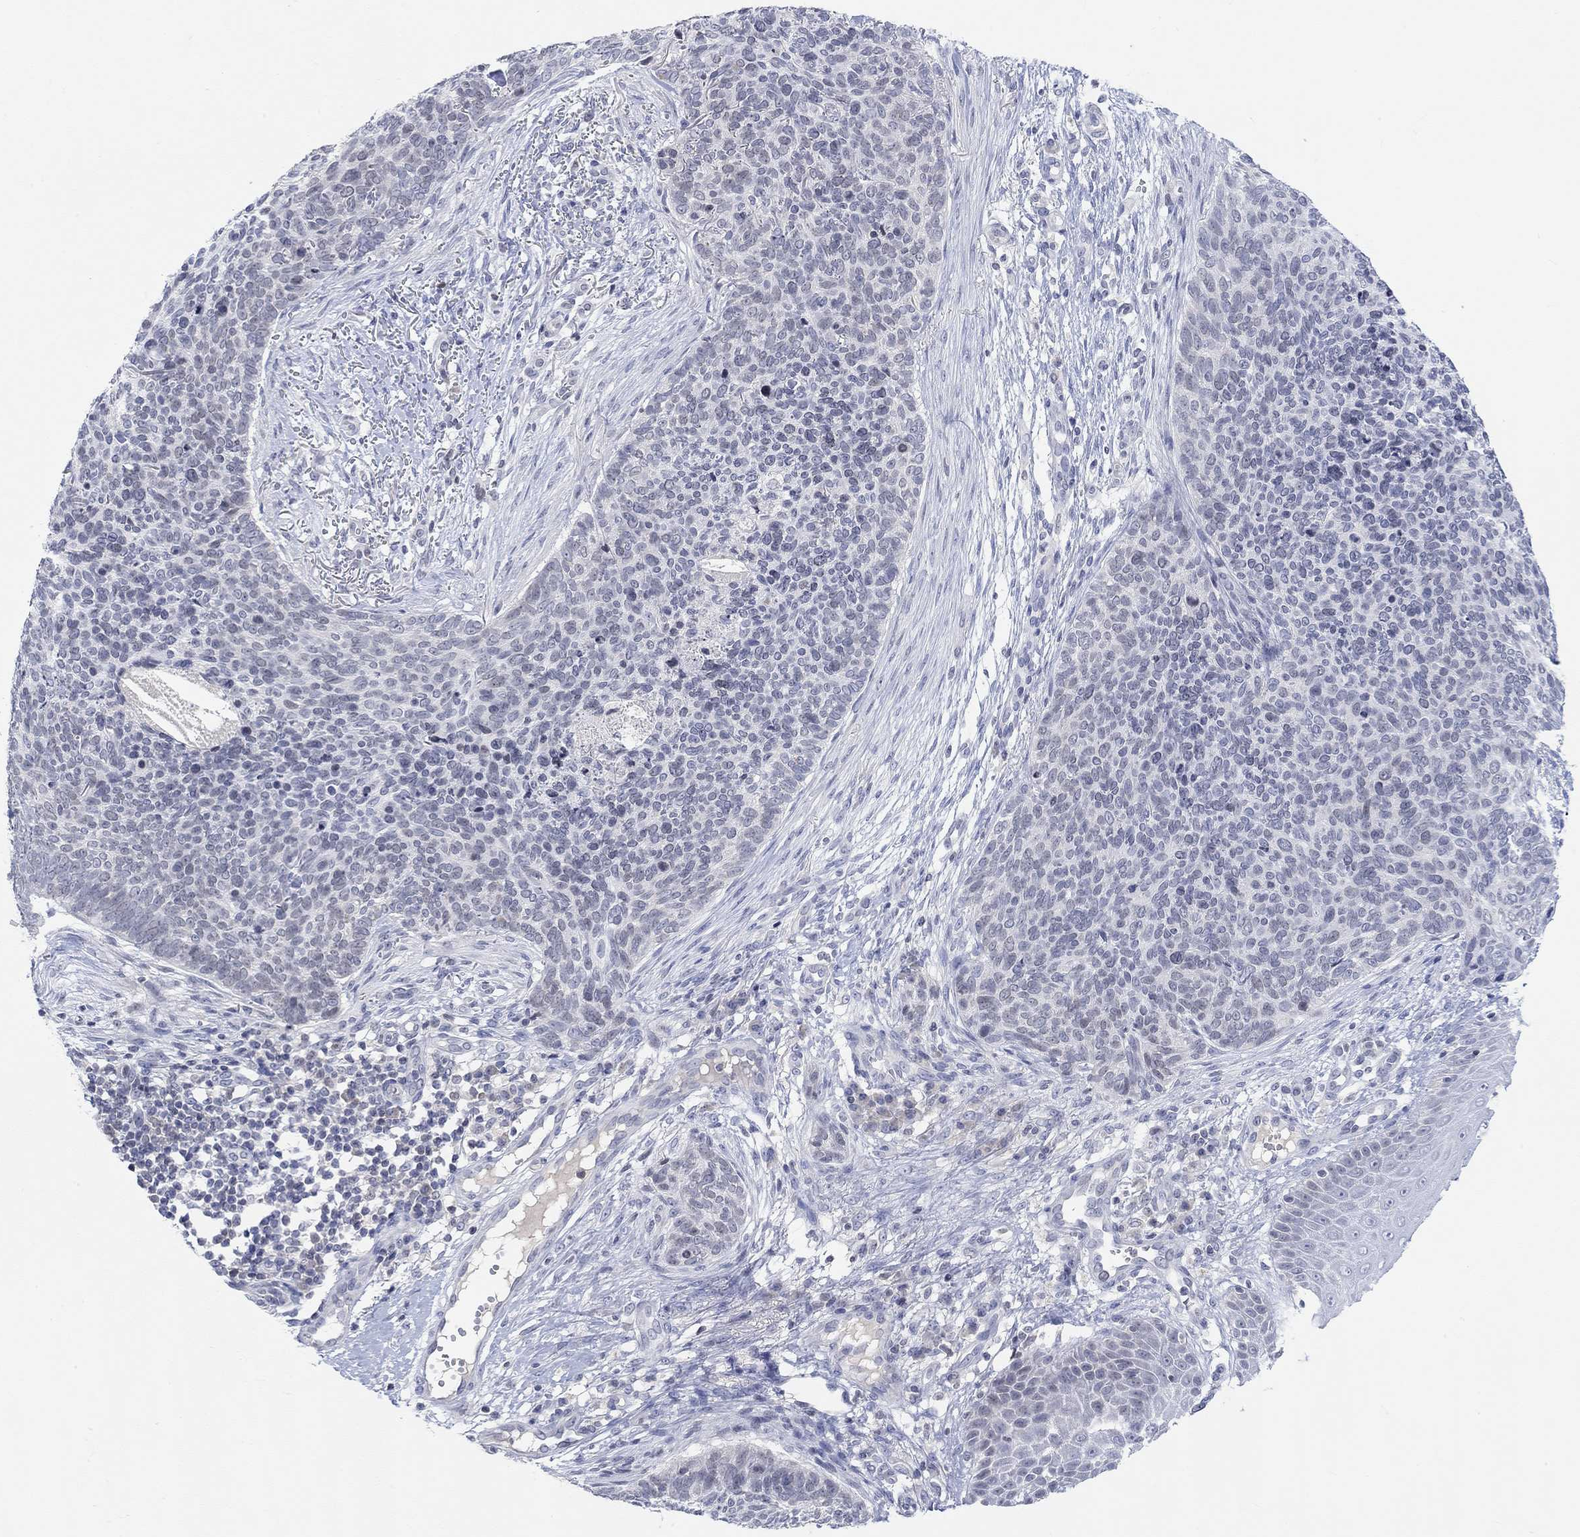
{"staining": {"intensity": "negative", "quantity": "none", "location": "none"}, "tissue": "skin cancer", "cell_type": "Tumor cells", "image_type": "cancer", "snomed": [{"axis": "morphology", "description": "Basal cell carcinoma"}, {"axis": "topography", "description": "Skin"}], "caption": "Immunohistochemistry image of neoplastic tissue: human skin basal cell carcinoma stained with DAB displays no significant protein positivity in tumor cells. (DAB IHC visualized using brightfield microscopy, high magnification).", "gene": "ATP6V1E2", "patient": {"sex": "male", "age": 64}}